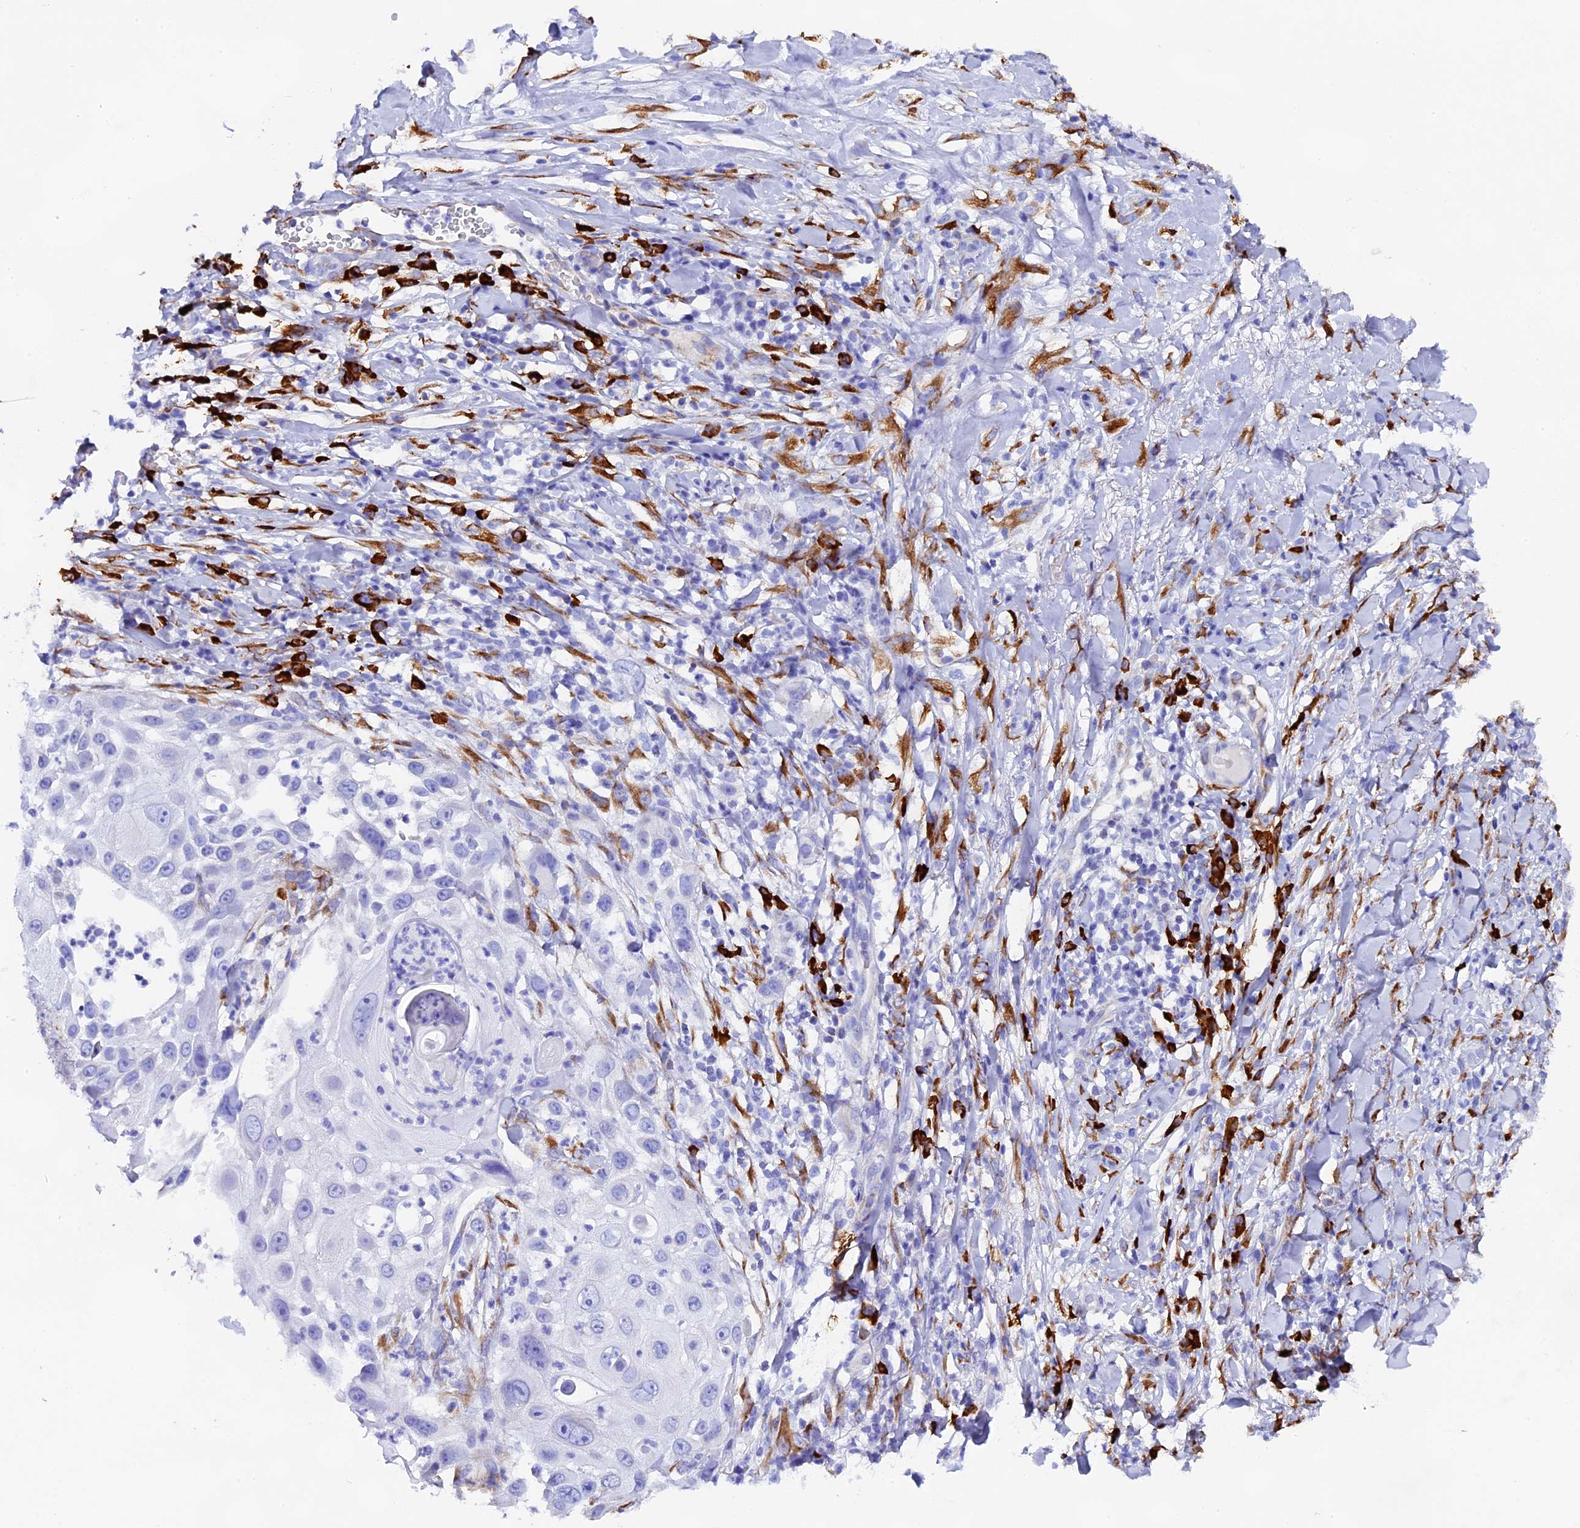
{"staining": {"intensity": "negative", "quantity": "none", "location": "none"}, "tissue": "skin cancer", "cell_type": "Tumor cells", "image_type": "cancer", "snomed": [{"axis": "morphology", "description": "Squamous cell carcinoma, NOS"}, {"axis": "topography", "description": "Skin"}], "caption": "This is an immunohistochemistry (IHC) micrograph of skin squamous cell carcinoma. There is no positivity in tumor cells.", "gene": "FKBP11", "patient": {"sex": "female", "age": 44}}